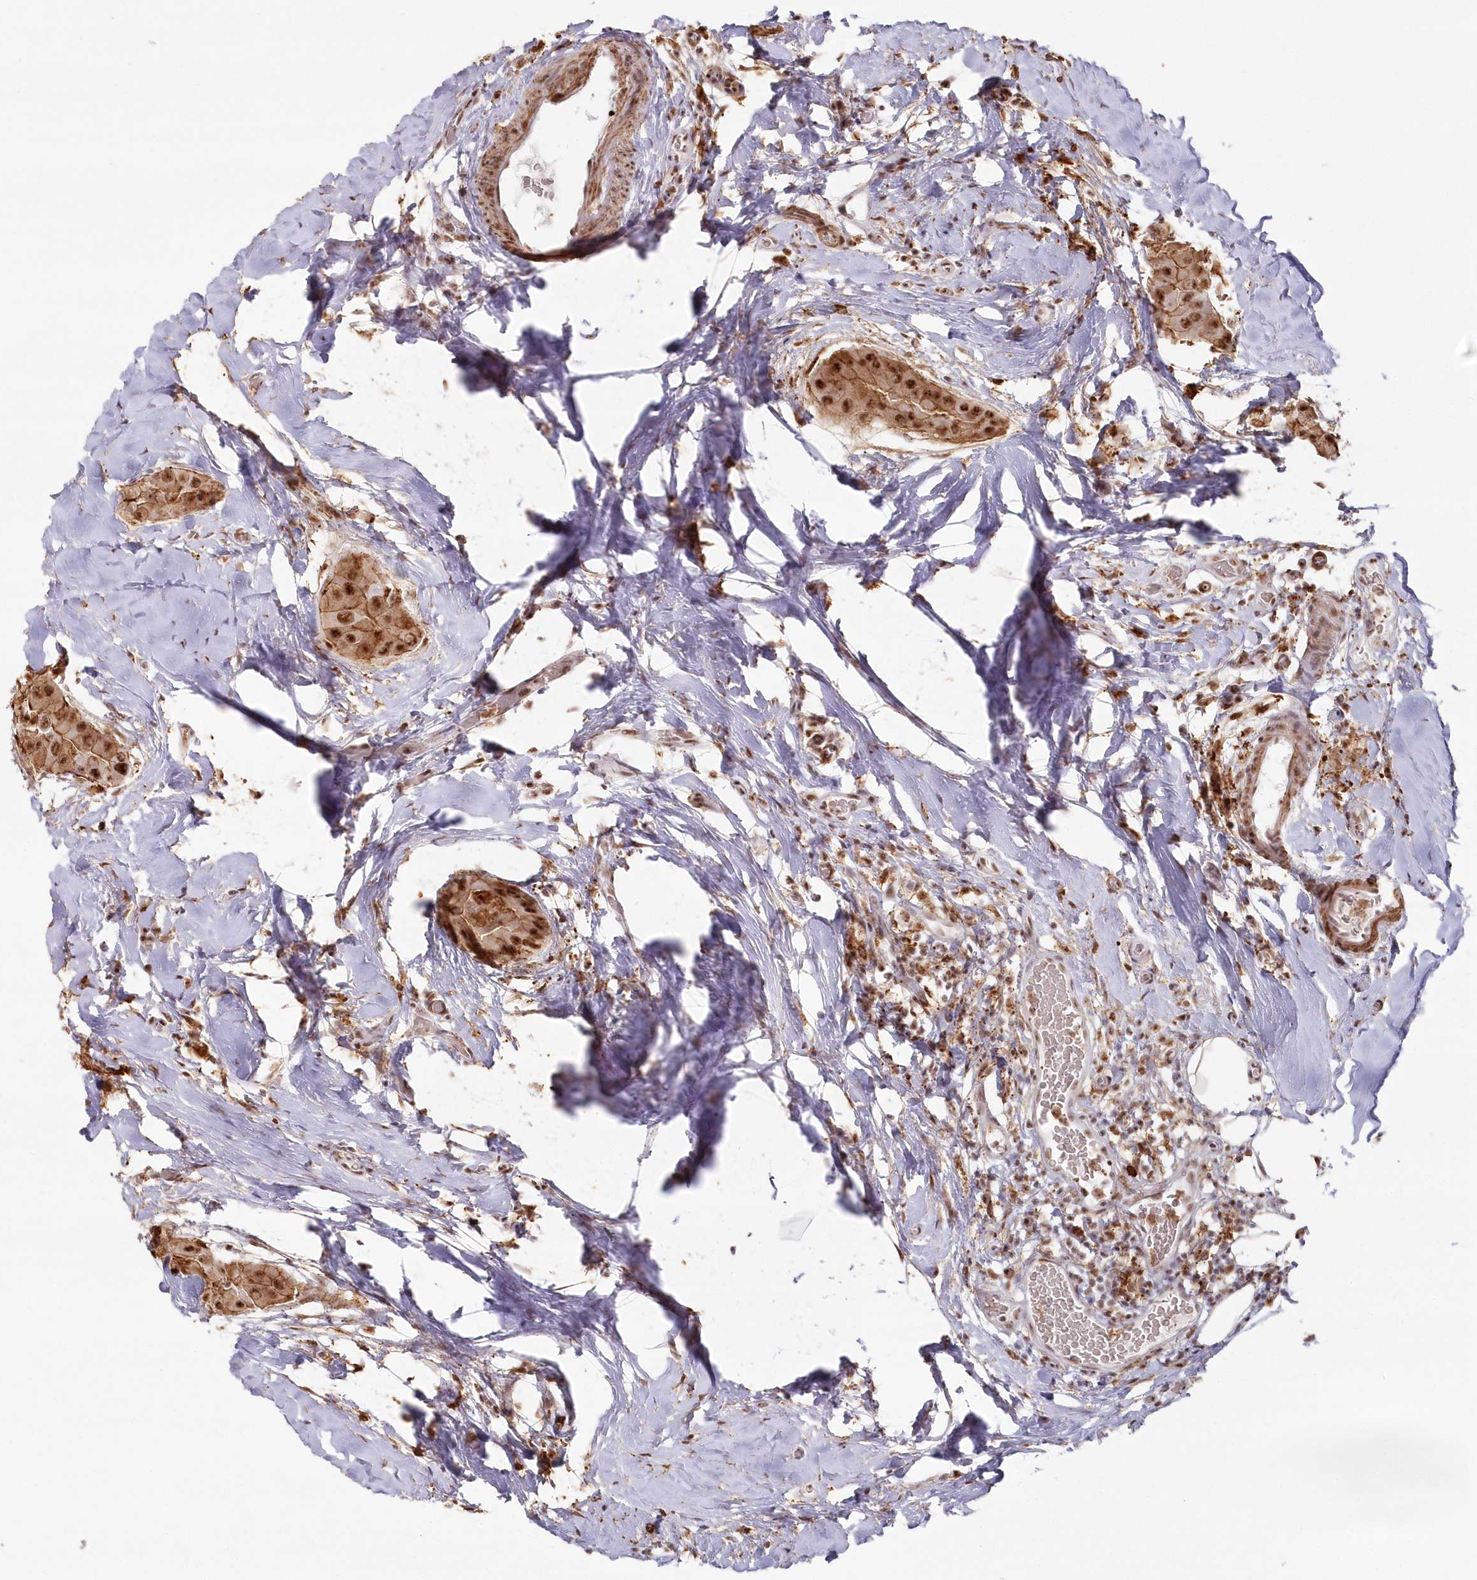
{"staining": {"intensity": "moderate", "quantity": ">75%", "location": "cytoplasmic/membranous,nuclear"}, "tissue": "thyroid cancer", "cell_type": "Tumor cells", "image_type": "cancer", "snomed": [{"axis": "morphology", "description": "Papillary adenocarcinoma, NOS"}, {"axis": "topography", "description": "Thyroid gland"}], "caption": "This is an image of immunohistochemistry staining of thyroid papillary adenocarcinoma, which shows moderate expression in the cytoplasmic/membranous and nuclear of tumor cells.", "gene": "DDX46", "patient": {"sex": "male", "age": 33}}